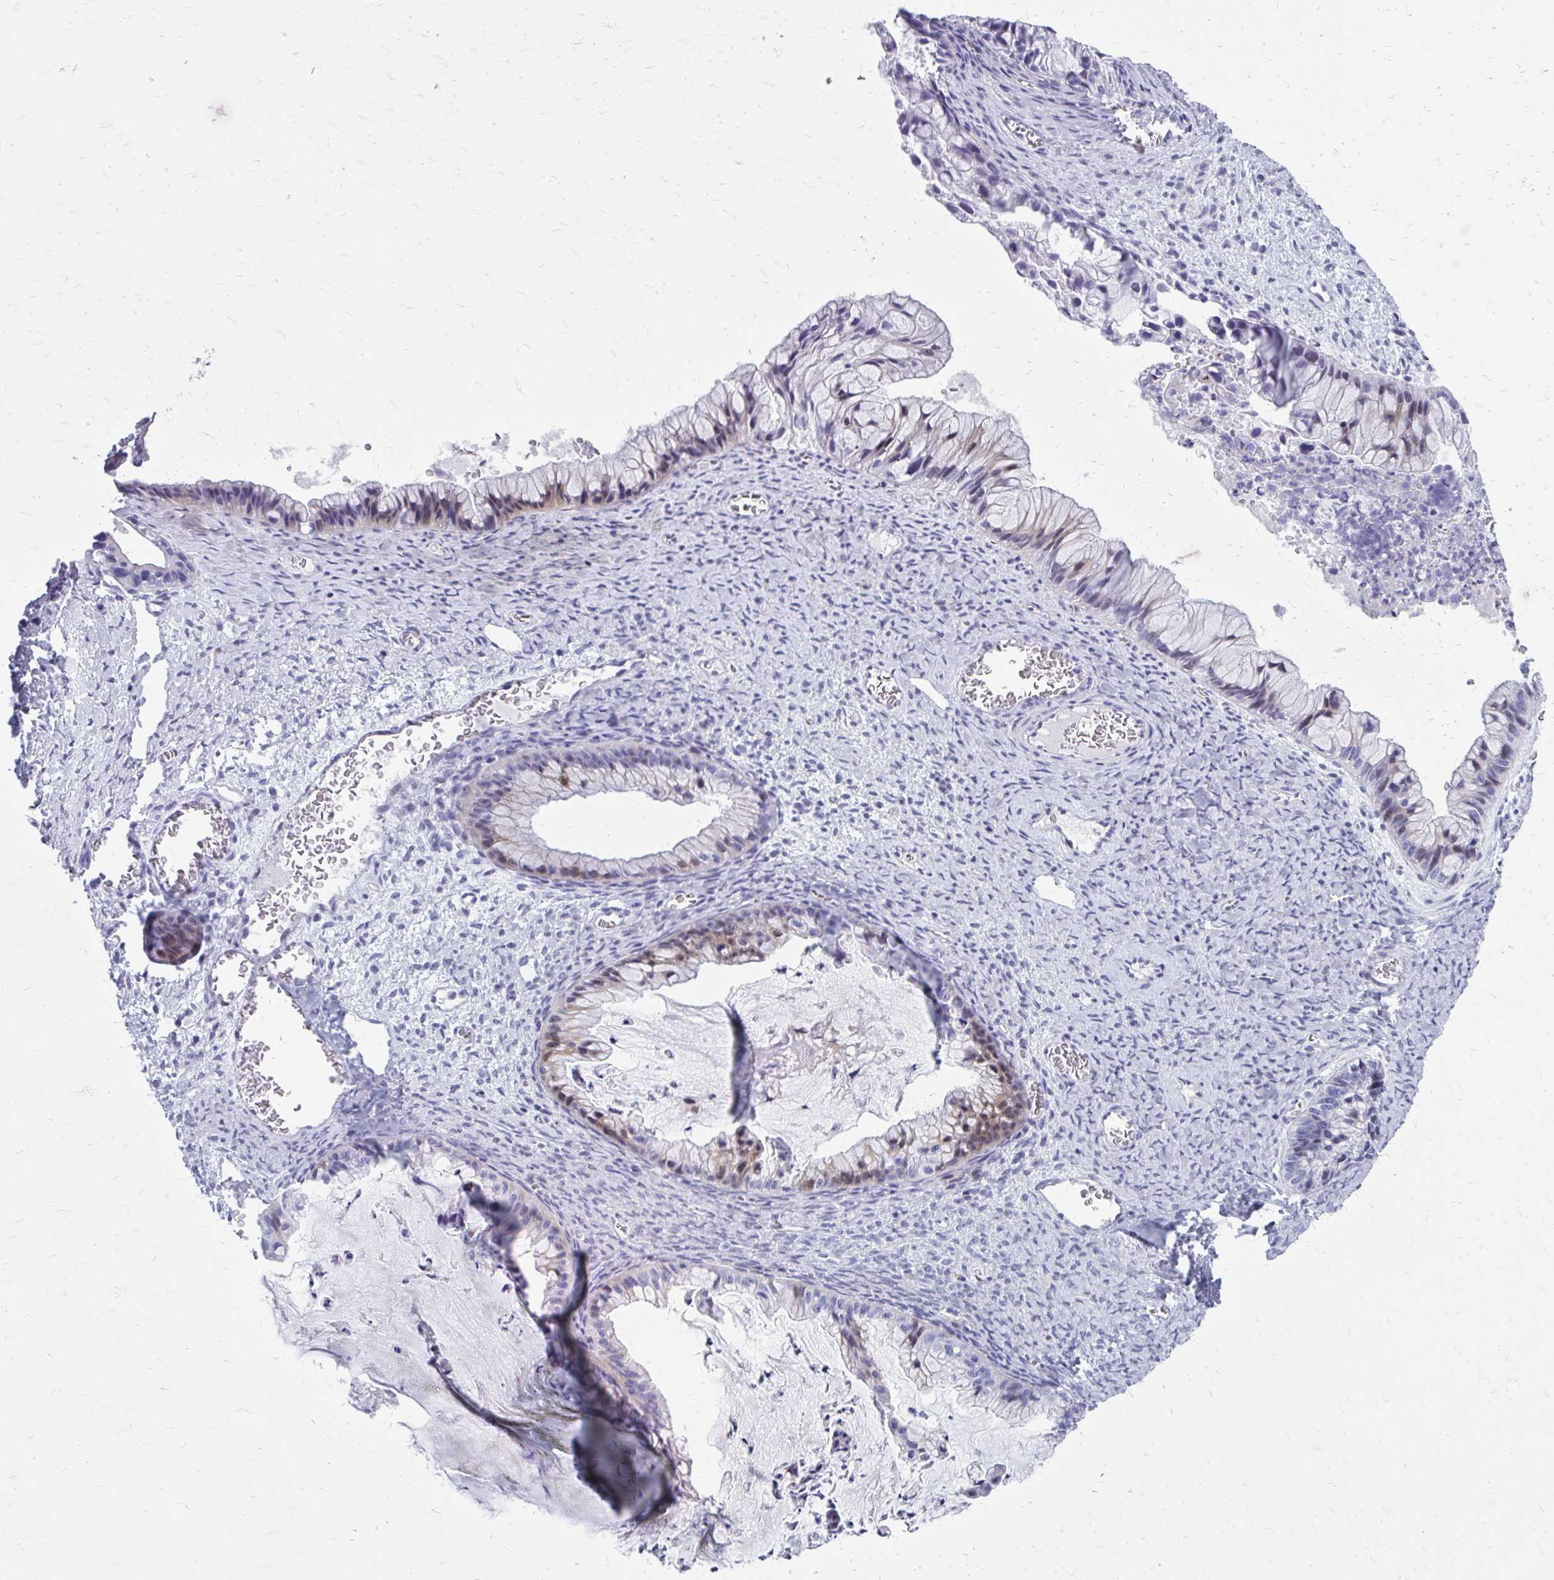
{"staining": {"intensity": "weak", "quantity": "25%-75%", "location": "cytoplasmic/membranous"}, "tissue": "ovarian cancer", "cell_type": "Tumor cells", "image_type": "cancer", "snomed": [{"axis": "morphology", "description": "Cystadenocarcinoma, mucinous, NOS"}, {"axis": "topography", "description": "Ovary"}], "caption": "This image reveals immunohistochemistry (IHC) staining of human ovarian cancer (mucinous cystadenocarcinoma), with low weak cytoplasmic/membranous positivity in approximately 25%-75% of tumor cells.", "gene": "LCN15", "patient": {"sex": "female", "age": 72}}